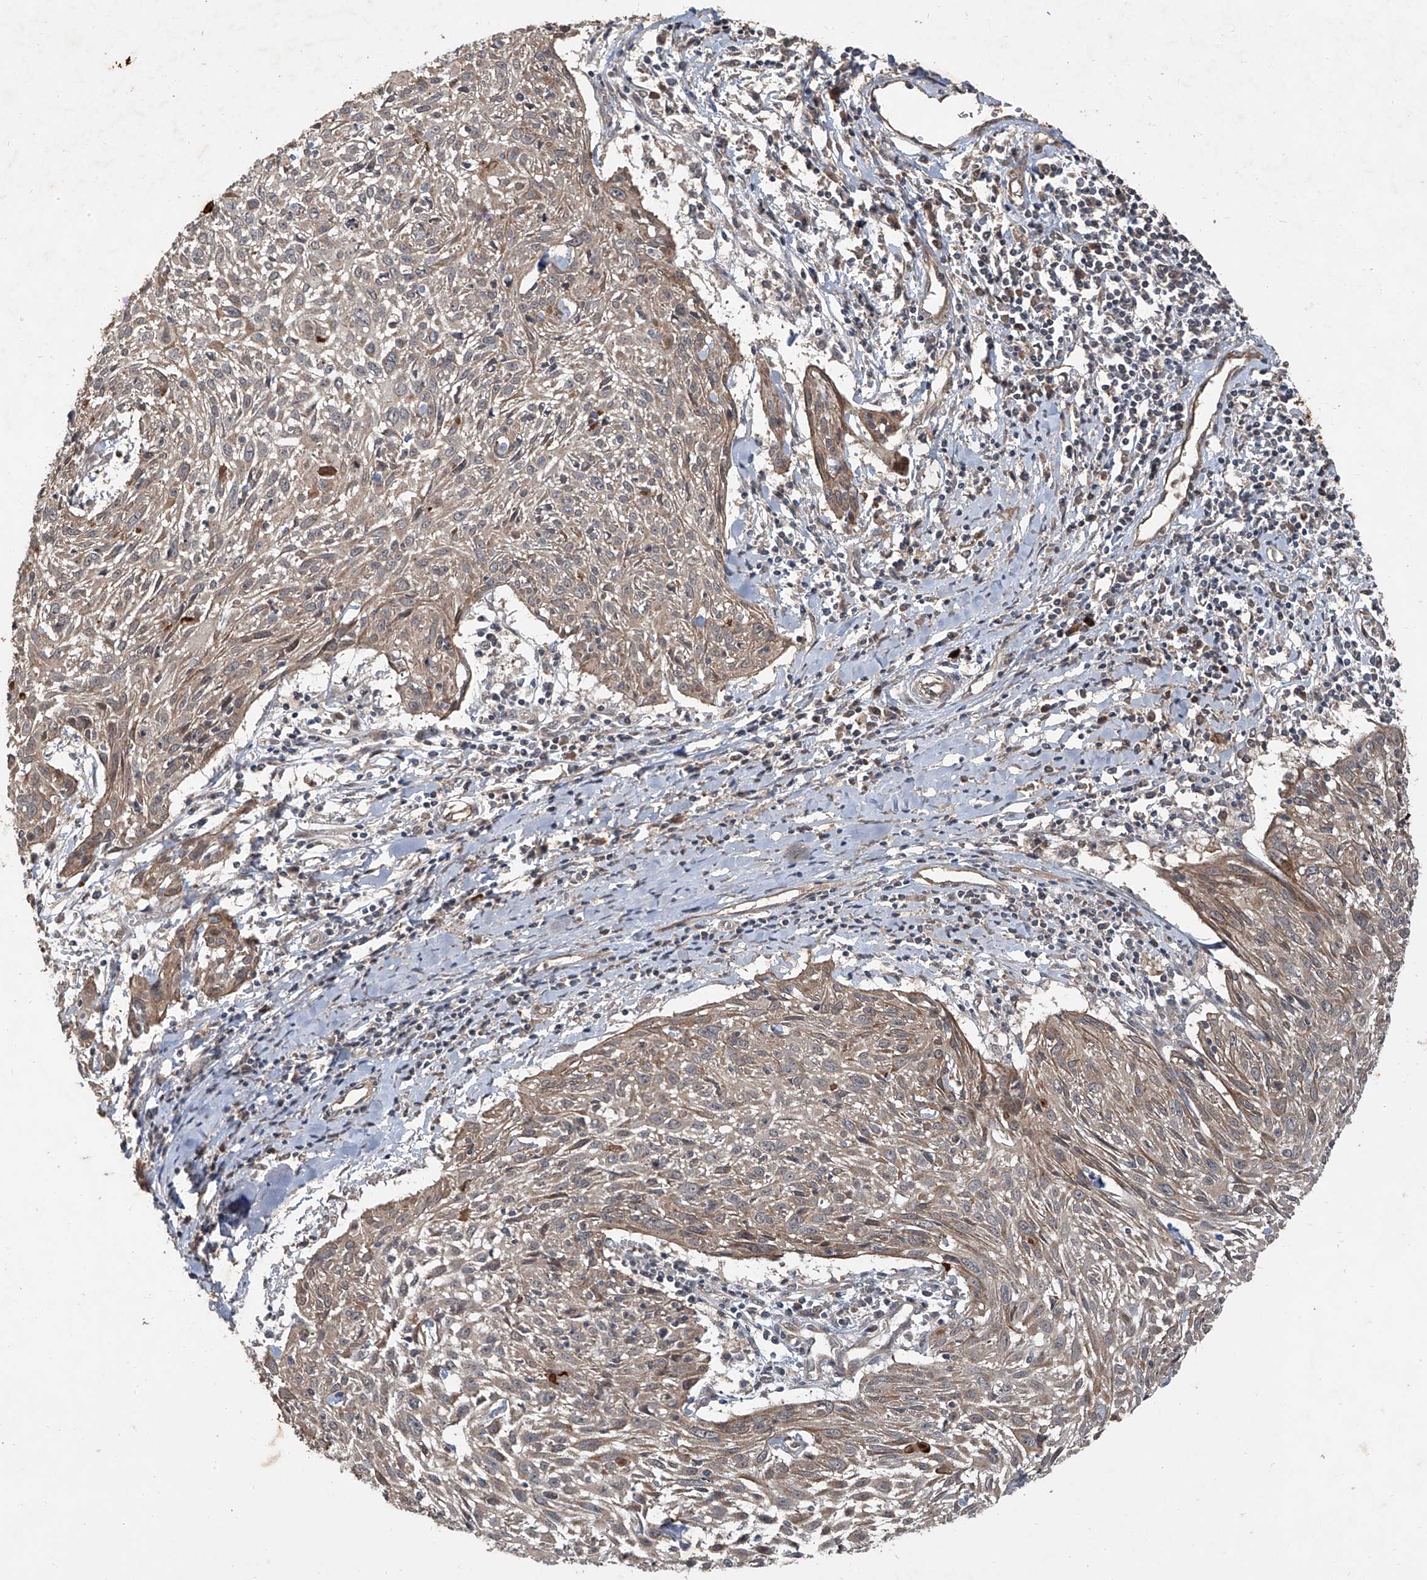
{"staining": {"intensity": "weak", "quantity": "25%-75%", "location": "cytoplasmic/membranous"}, "tissue": "cervical cancer", "cell_type": "Tumor cells", "image_type": "cancer", "snomed": [{"axis": "morphology", "description": "Squamous cell carcinoma, NOS"}, {"axis": "topography", "description": "Cervix"}], "caption": "A photomicrograph of squamous cell carcinoma (cervical) stained for a protein demonstrates weak cytoplasmic/membranous brown staining in tumor cells.", "gene": "CCN1", "patient": {"sex": "female", "age": 51}}